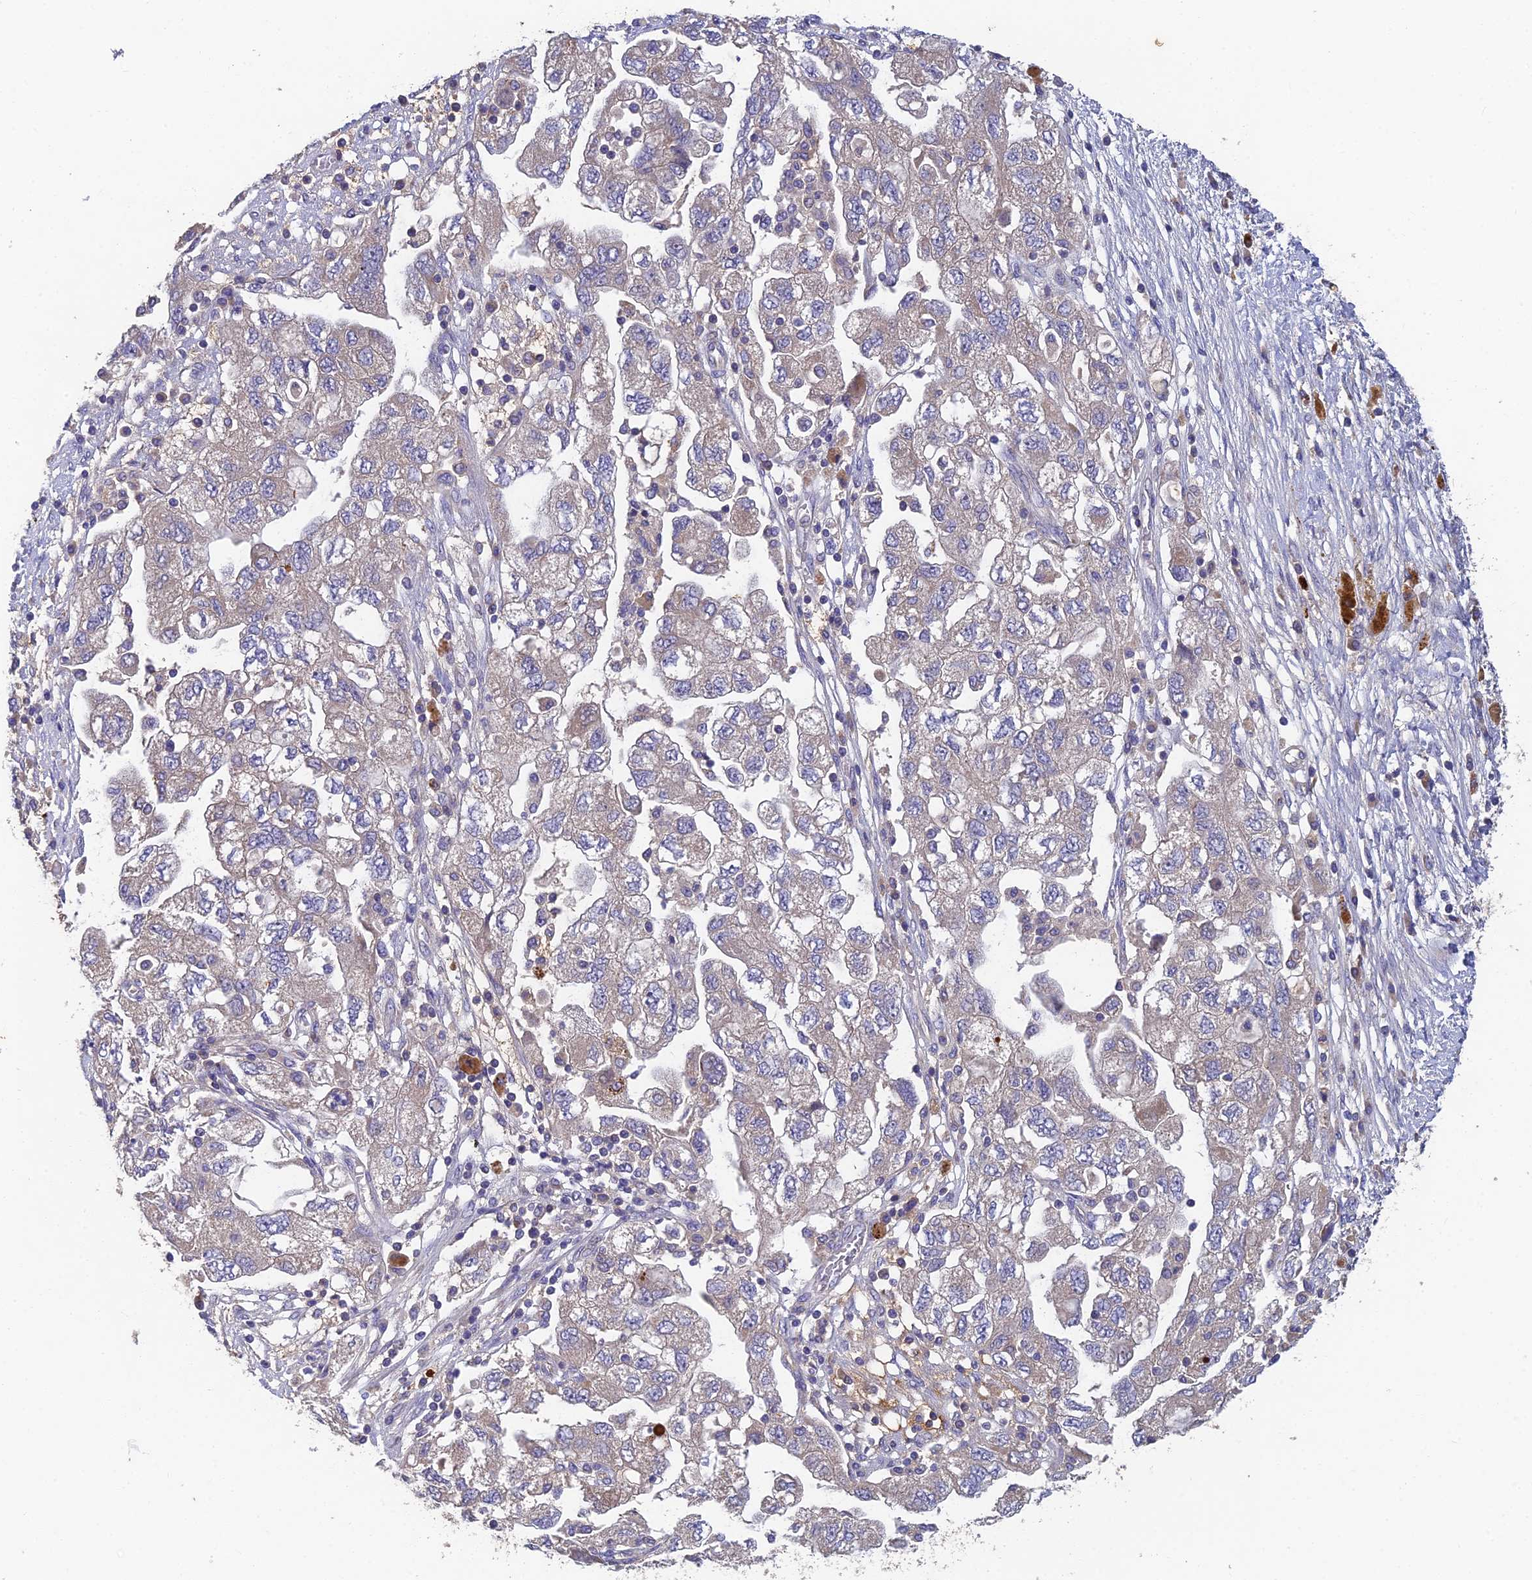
{"staining": {"intensity": "negative", "quantity": "none", "location": "none"}, "tissue": "ovarian cancer", "cell_type": "Tumor cells", "image_type": "cancer", "snomed": [{"axis": "morphology", "description": "Carcinoma, NOS"}, {"axis": "morphology", "description": "Cystadenocarcinoma, serous, NOS"}, {"axis": "topography", "description": "Ovary"}], "caption": "This micrograph is of ovarian cancer (serous cystadenocarcinoma) stained with immunohistochemistry (IHC) to label a protein in brown with the nuclei are counter-stained blue. There is no expression in tumor cells.", "gene": "ADAMTS13", "patient": {"sex": "female", "age": 69}}